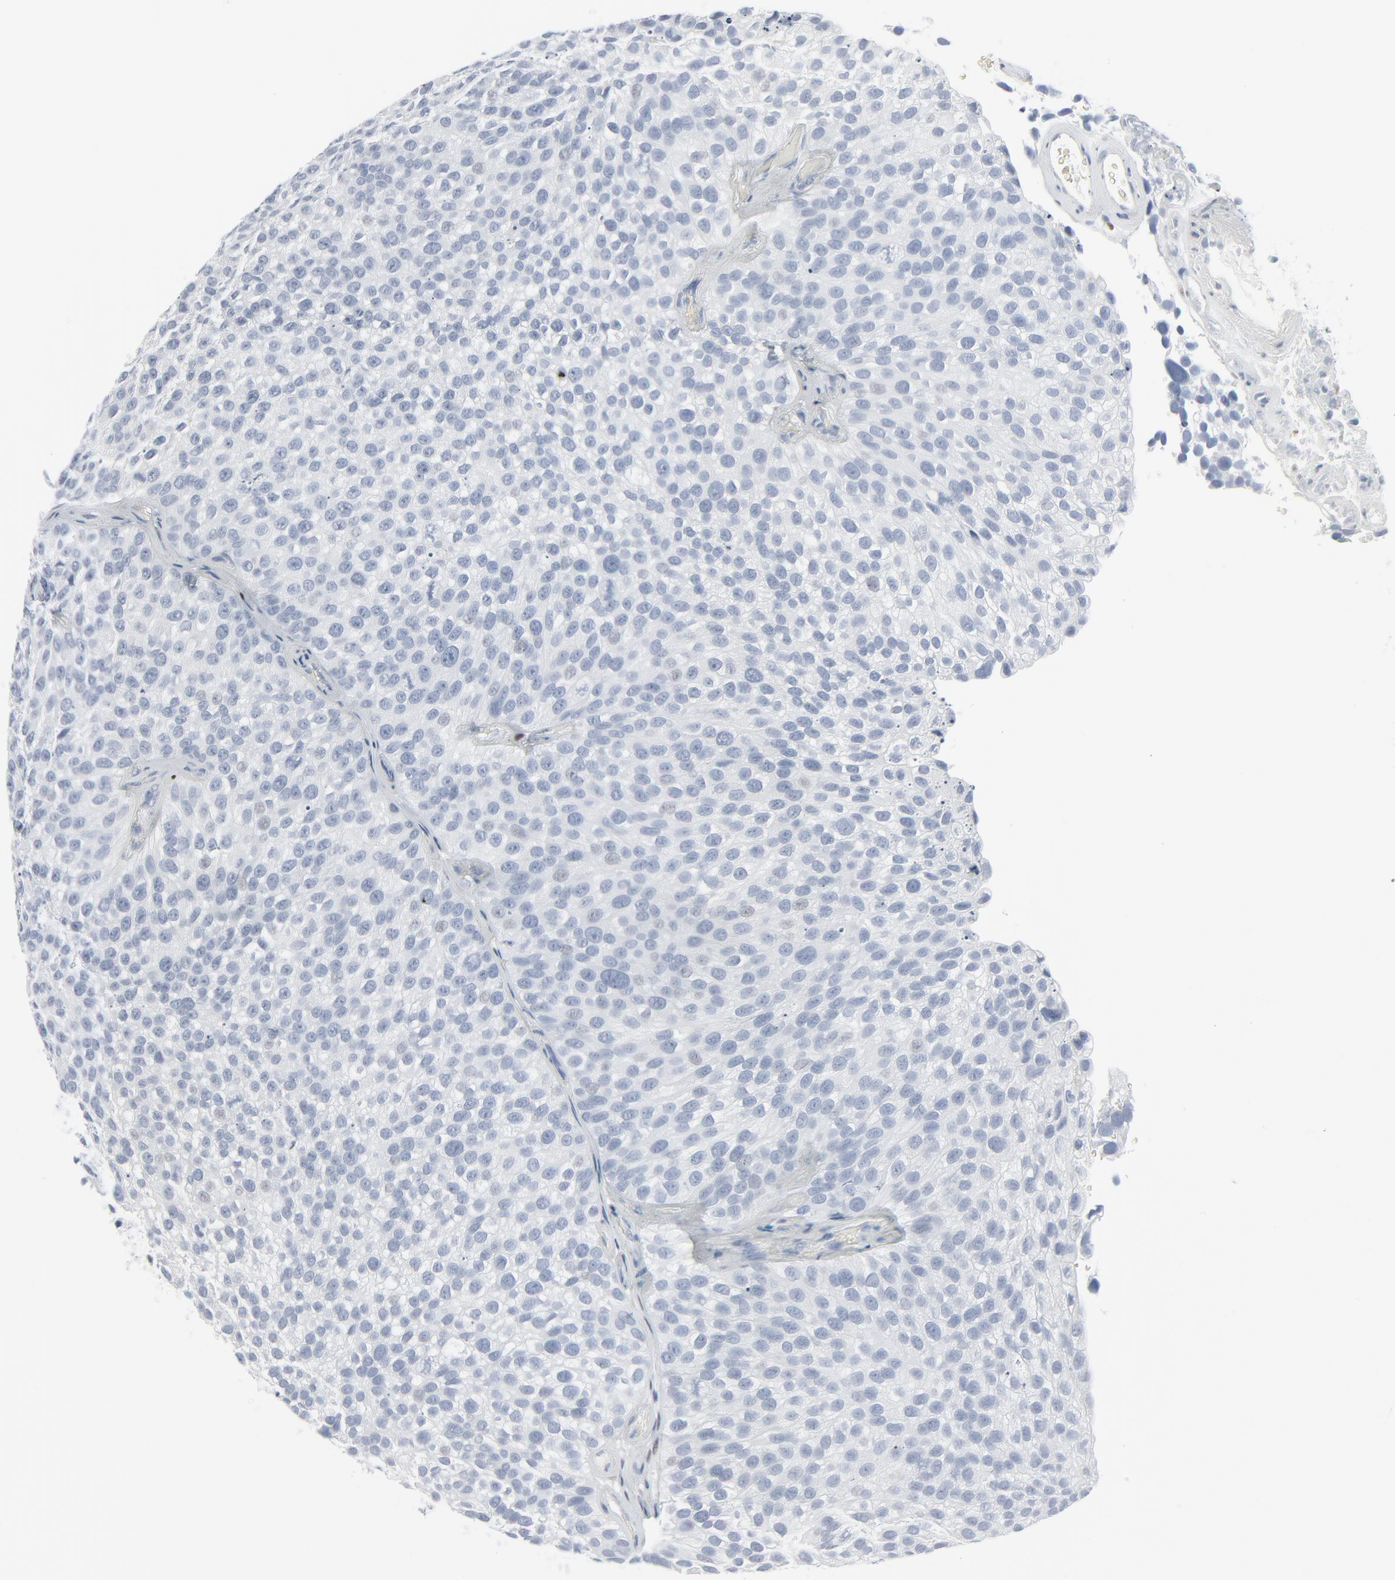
{"staining": {"intensity": "negative", "quantity": "none", "location": "none"}, "tissue": "urothelial cancer", "cell_type": "Tumor cells", "image_type": "cancer", "snomed": [{"axis": "morphology", "description": "Urothelial carcinoma, High grade"}, {"axis": "topography", "description": "Urinary bladder"}], "caption": "High magnification brightfield microscopy of high-grade urothelial carcinoma stained with DAB (3,3'-diaminobenzidine) (brown) and counterstained with hematoxylin (blue): tumor cells show no significant positivity. Nuclei are stained in blue.", "gene": "MITF", "patient": {"sex": "male", "age": 74}}